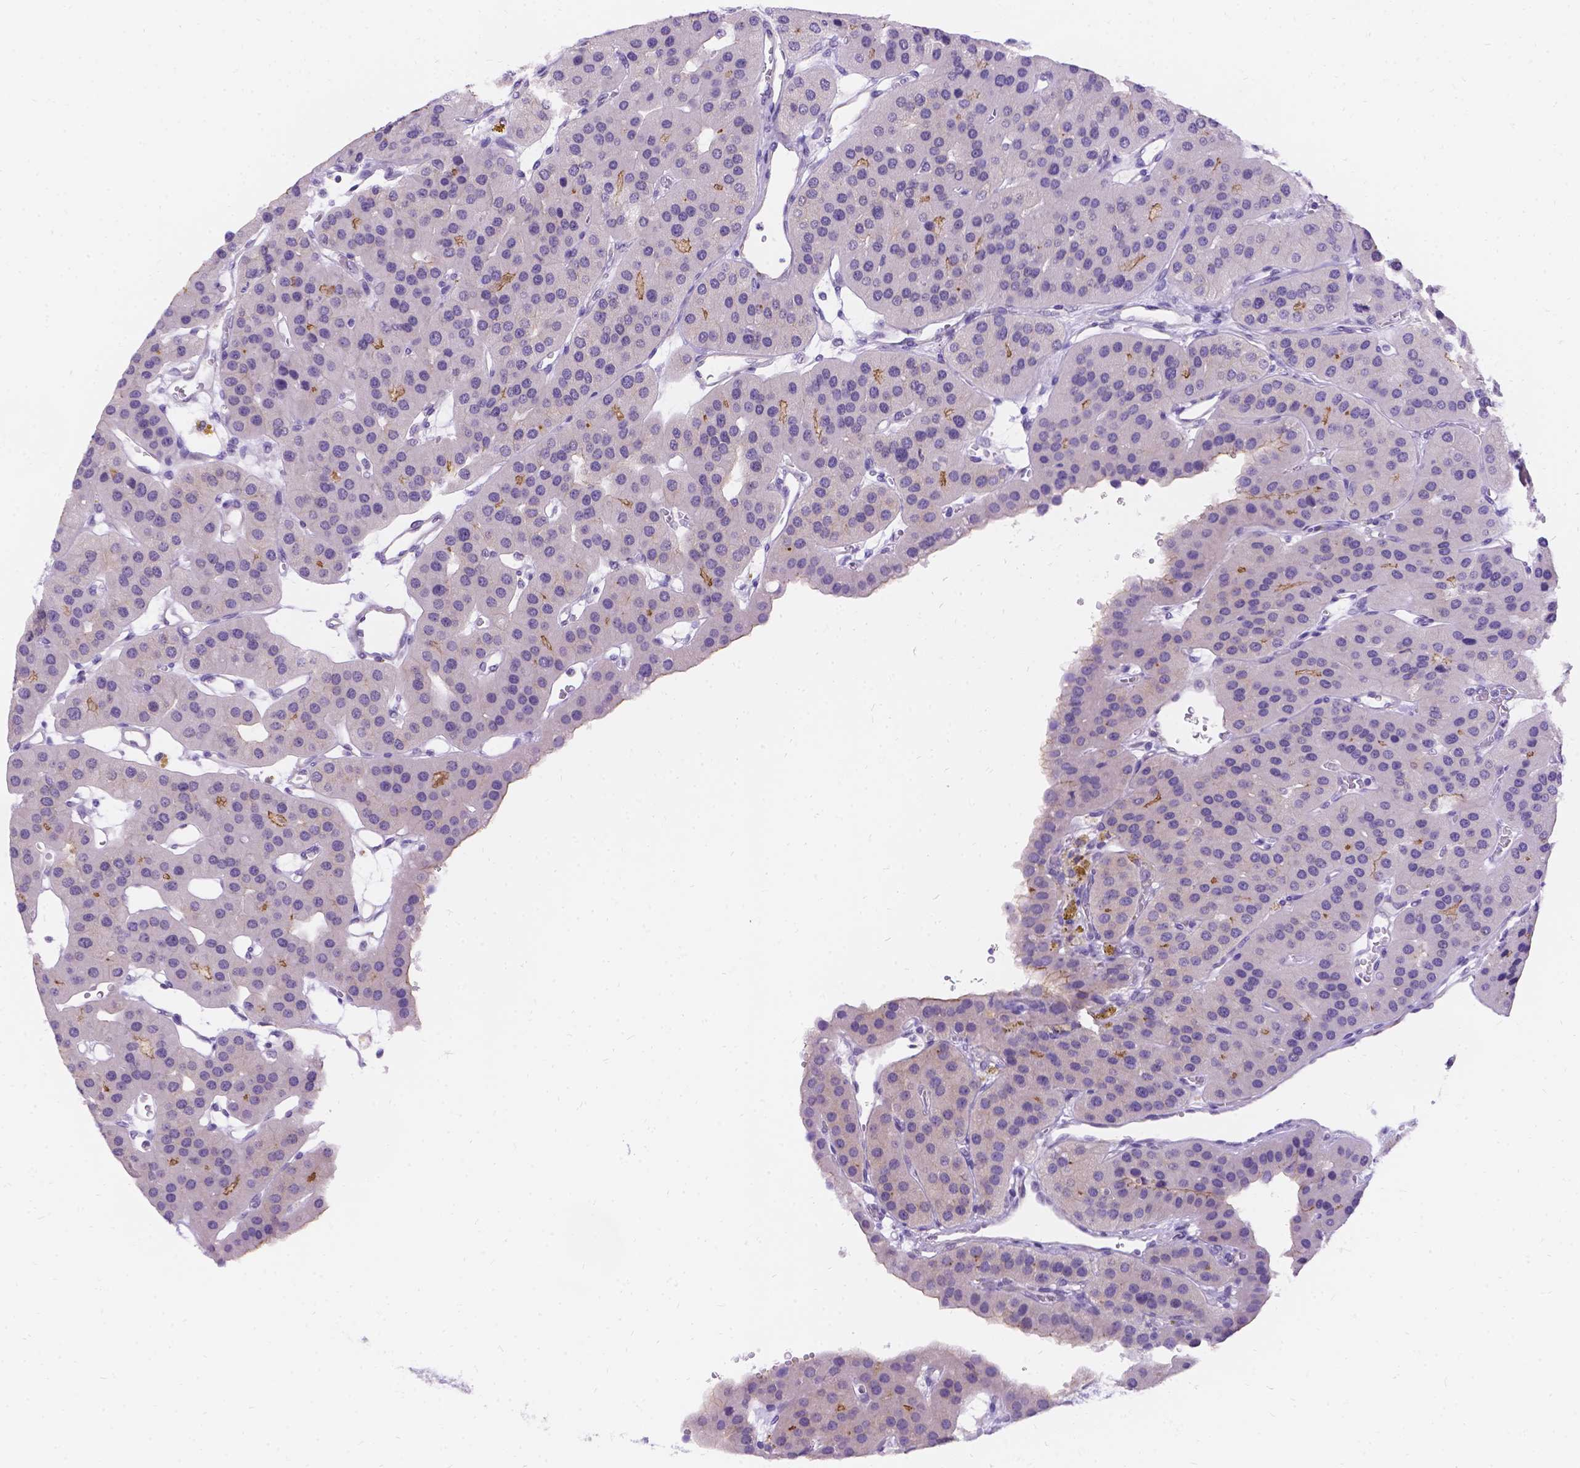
{"staining": {"intensity": "negative", "quantity": "none", "location": "none"}, "tissue": "parathyroid gland", "cell_type": "Glandular cells", "image_type": "normal", "snomed": [{"axis": "morphology", "description": "Normal tissue, NOS"}, {"axis": "morphology", "description": "Adenoma, NOS"}, {"axis": "topography", "description": "Parathyroid gland"}], "caption": "The histopathology image shows no significant expression in glandular cells of parathyroid gland. (Brightfield microscopy of DAB (3,3'-diaminobenzidine) IHC at high magnification).", "gene": "PALS1", "patient": {"sex": "female", "age": 86}}